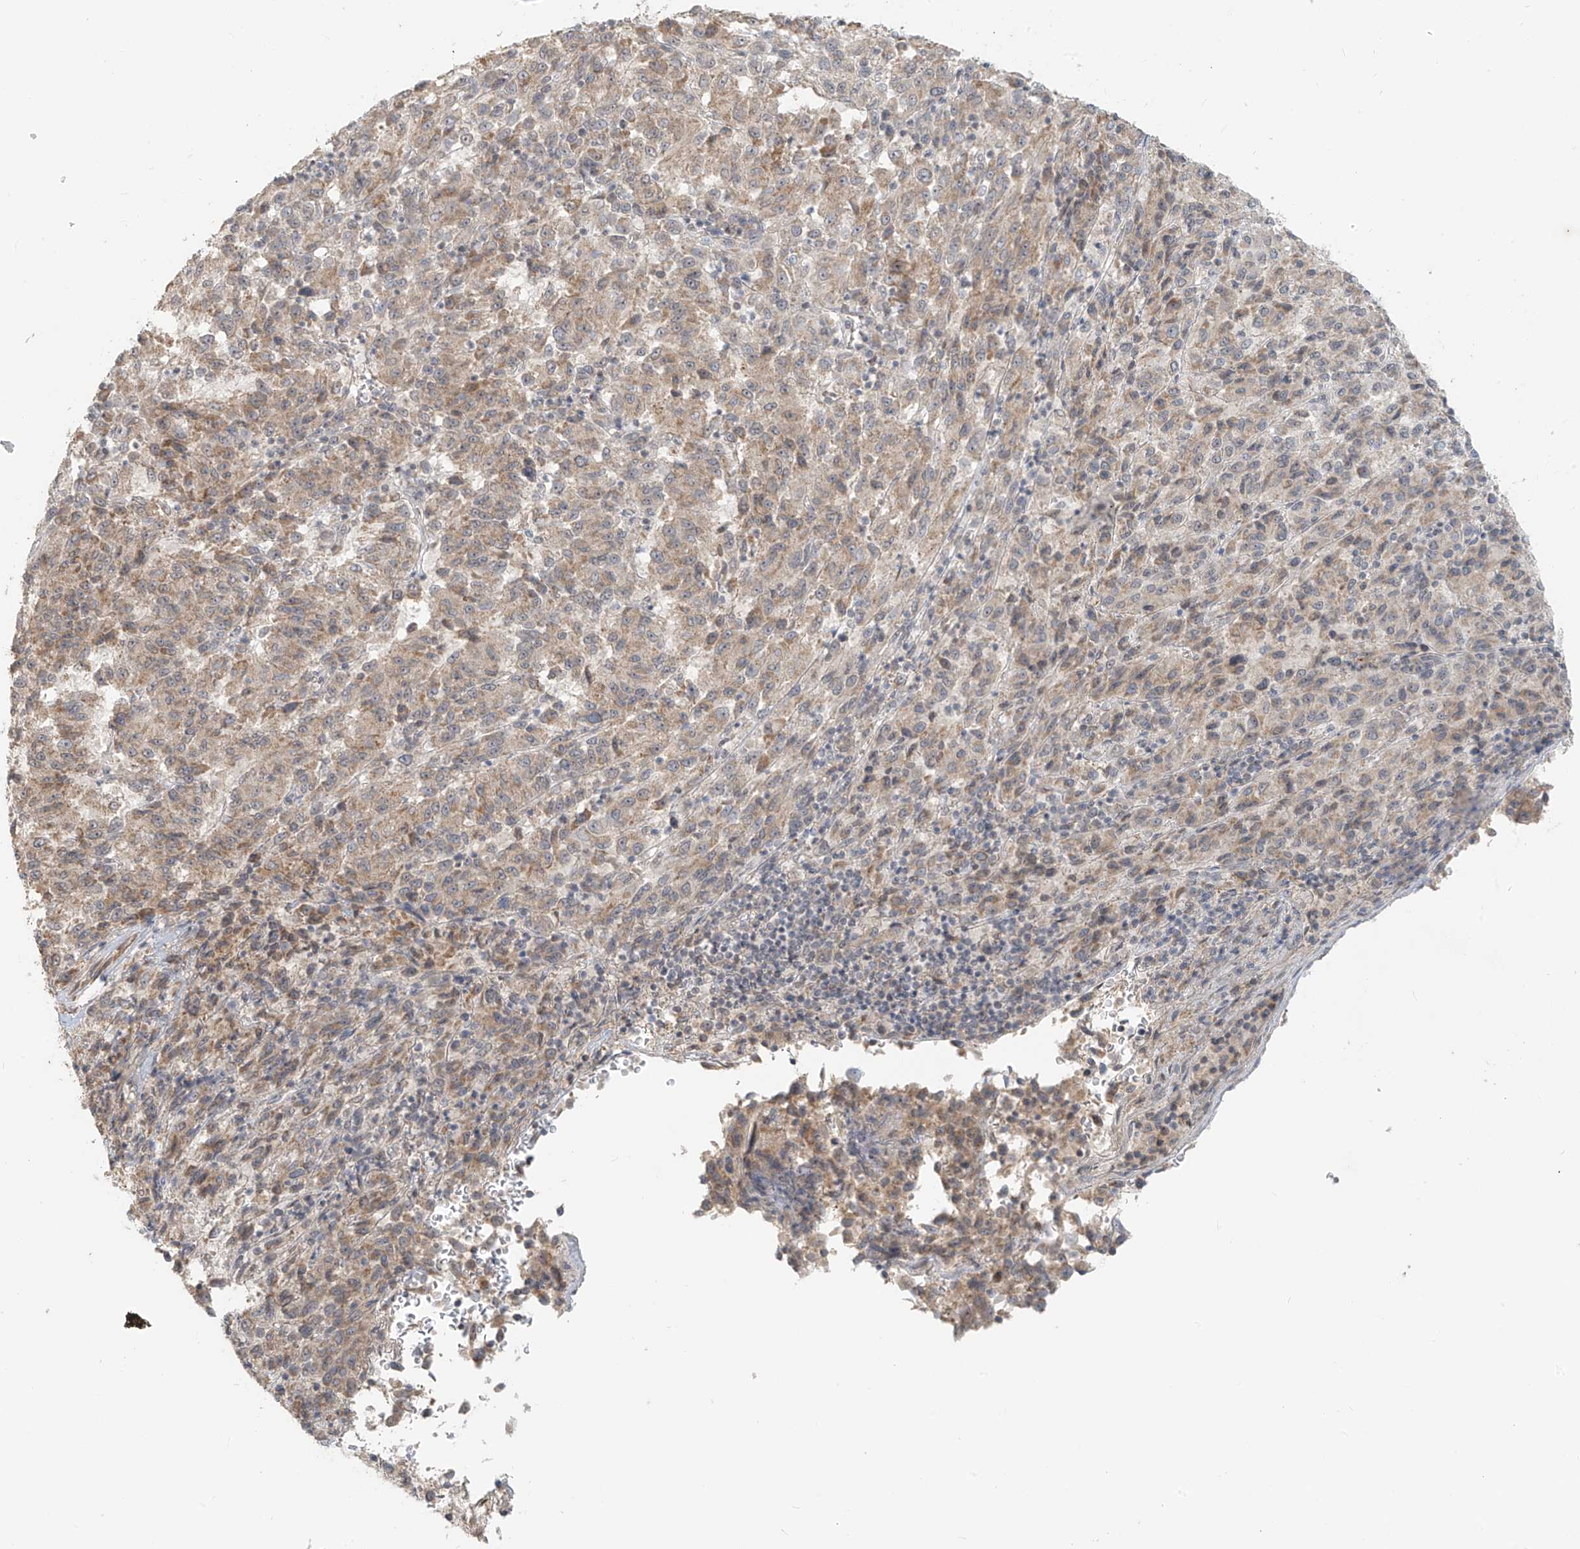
{"staining": {"intensity": "weak", "quantity": ">75%", "location": "cytoplasmic/membranous"}, "tissue": "melanoma", "cell_type": "Tumor cells", "image_type": "cancer", "snomed": [{"axis": "morphology", "description": "Malignant melanoma, Metastatic site"}, {"axis": "topography", "description": "Lung"}], "caption": "Immunohistochemical staining of human malignant melanoma (metastatic site) exhibits low levels of weak cytoplasmic/membranous positivity in about >75% of tumor cells.", "gene": "ABCD1", "patient": {"sex": "male", "age": 64}}